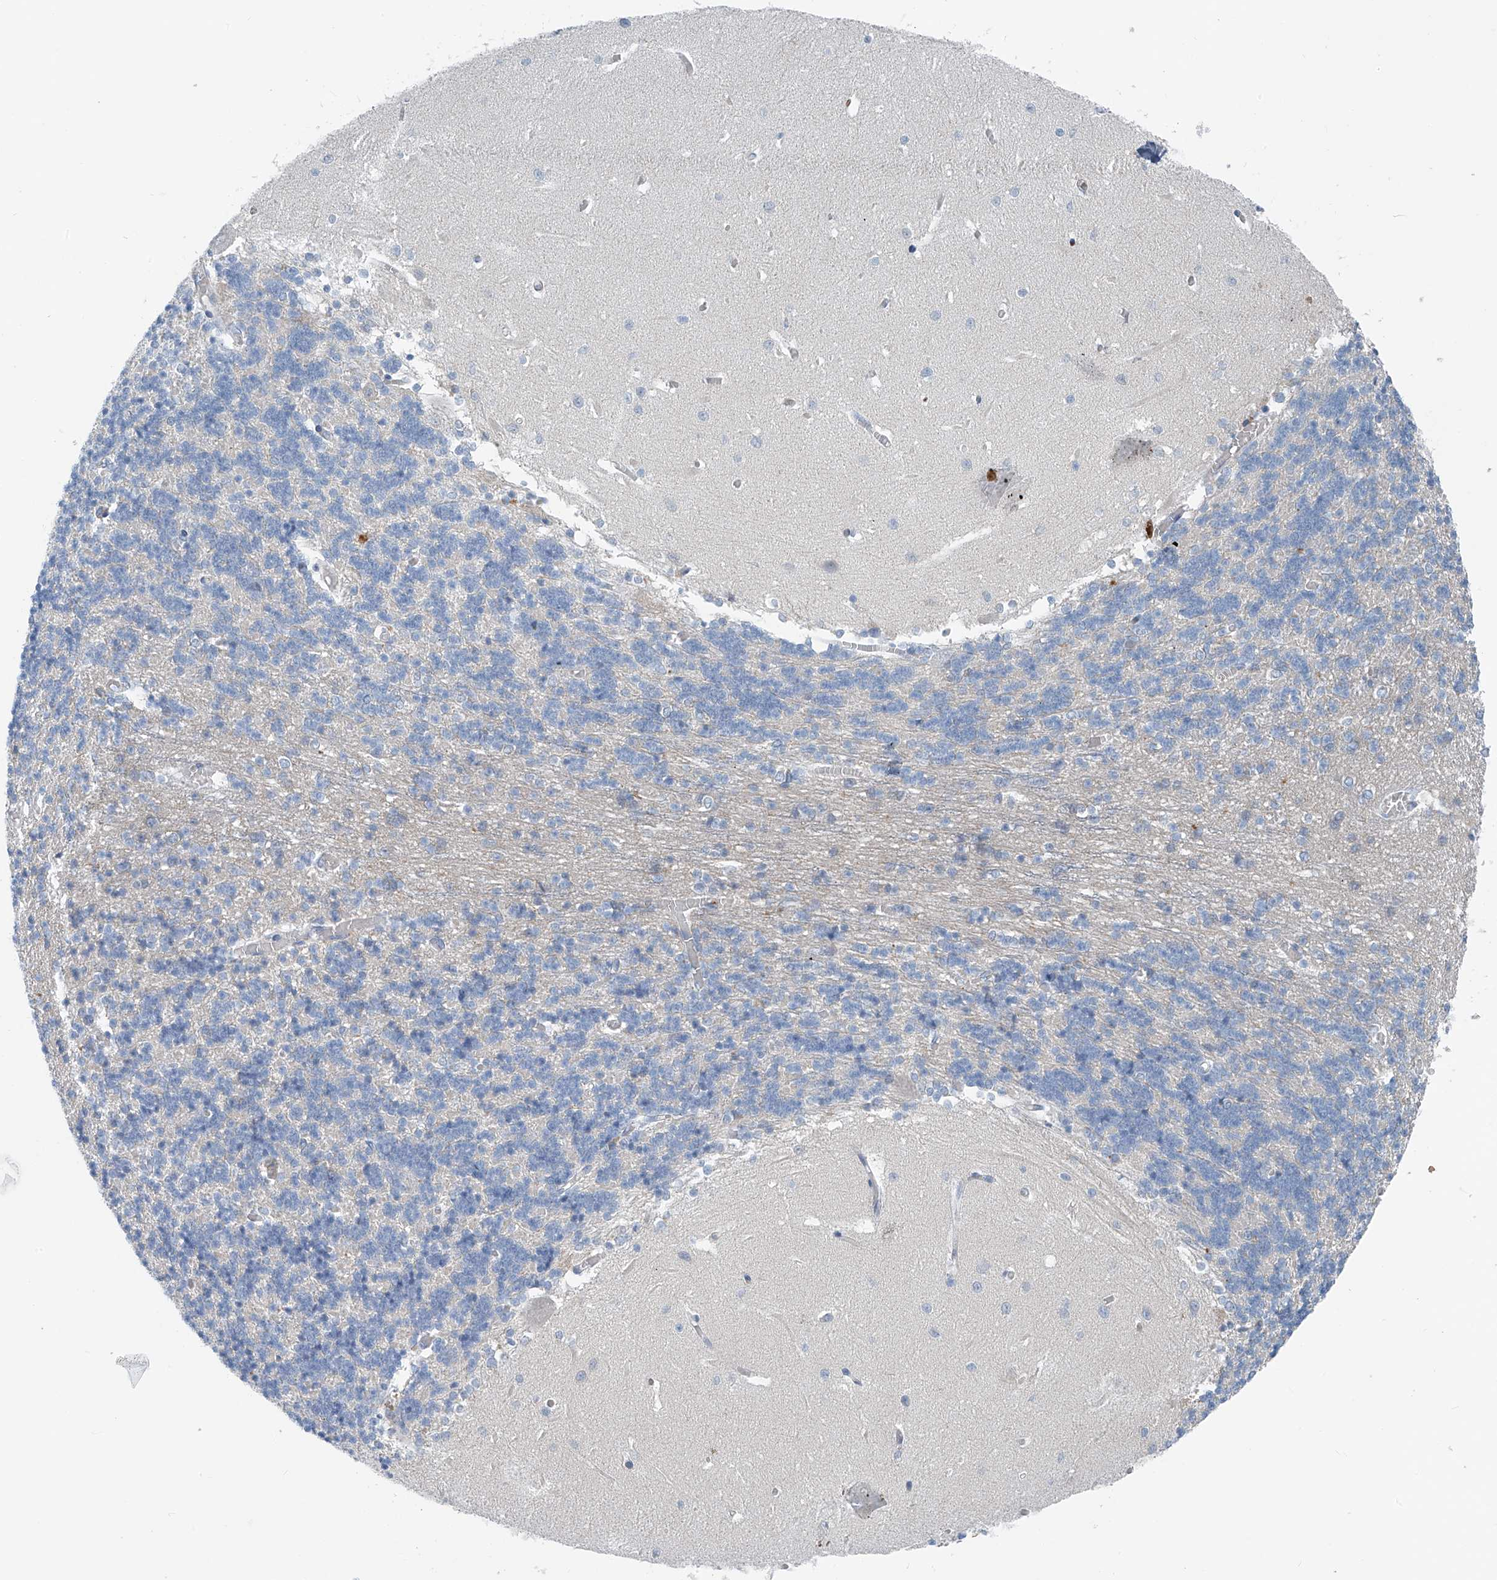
{"staining": {"intensity": "negative", "quantity": "none", "location": "none"}, "tissue": "cerebellum", "cell_type": "Cells in granular layer", "image_type": "normal", "snomed": [{"axis": "morphology", "description": "Normal tissue, NOS"}, {"axis": "topography", "description": "Cerebellum"}], "caption": "IHC histopathology image of unremarkable cerebellum stained for a protein (brown), which demonstrates no expression in cells in granular layer.", "gene": "FGD2", "patient": {"sex": "male", "age": 37}}